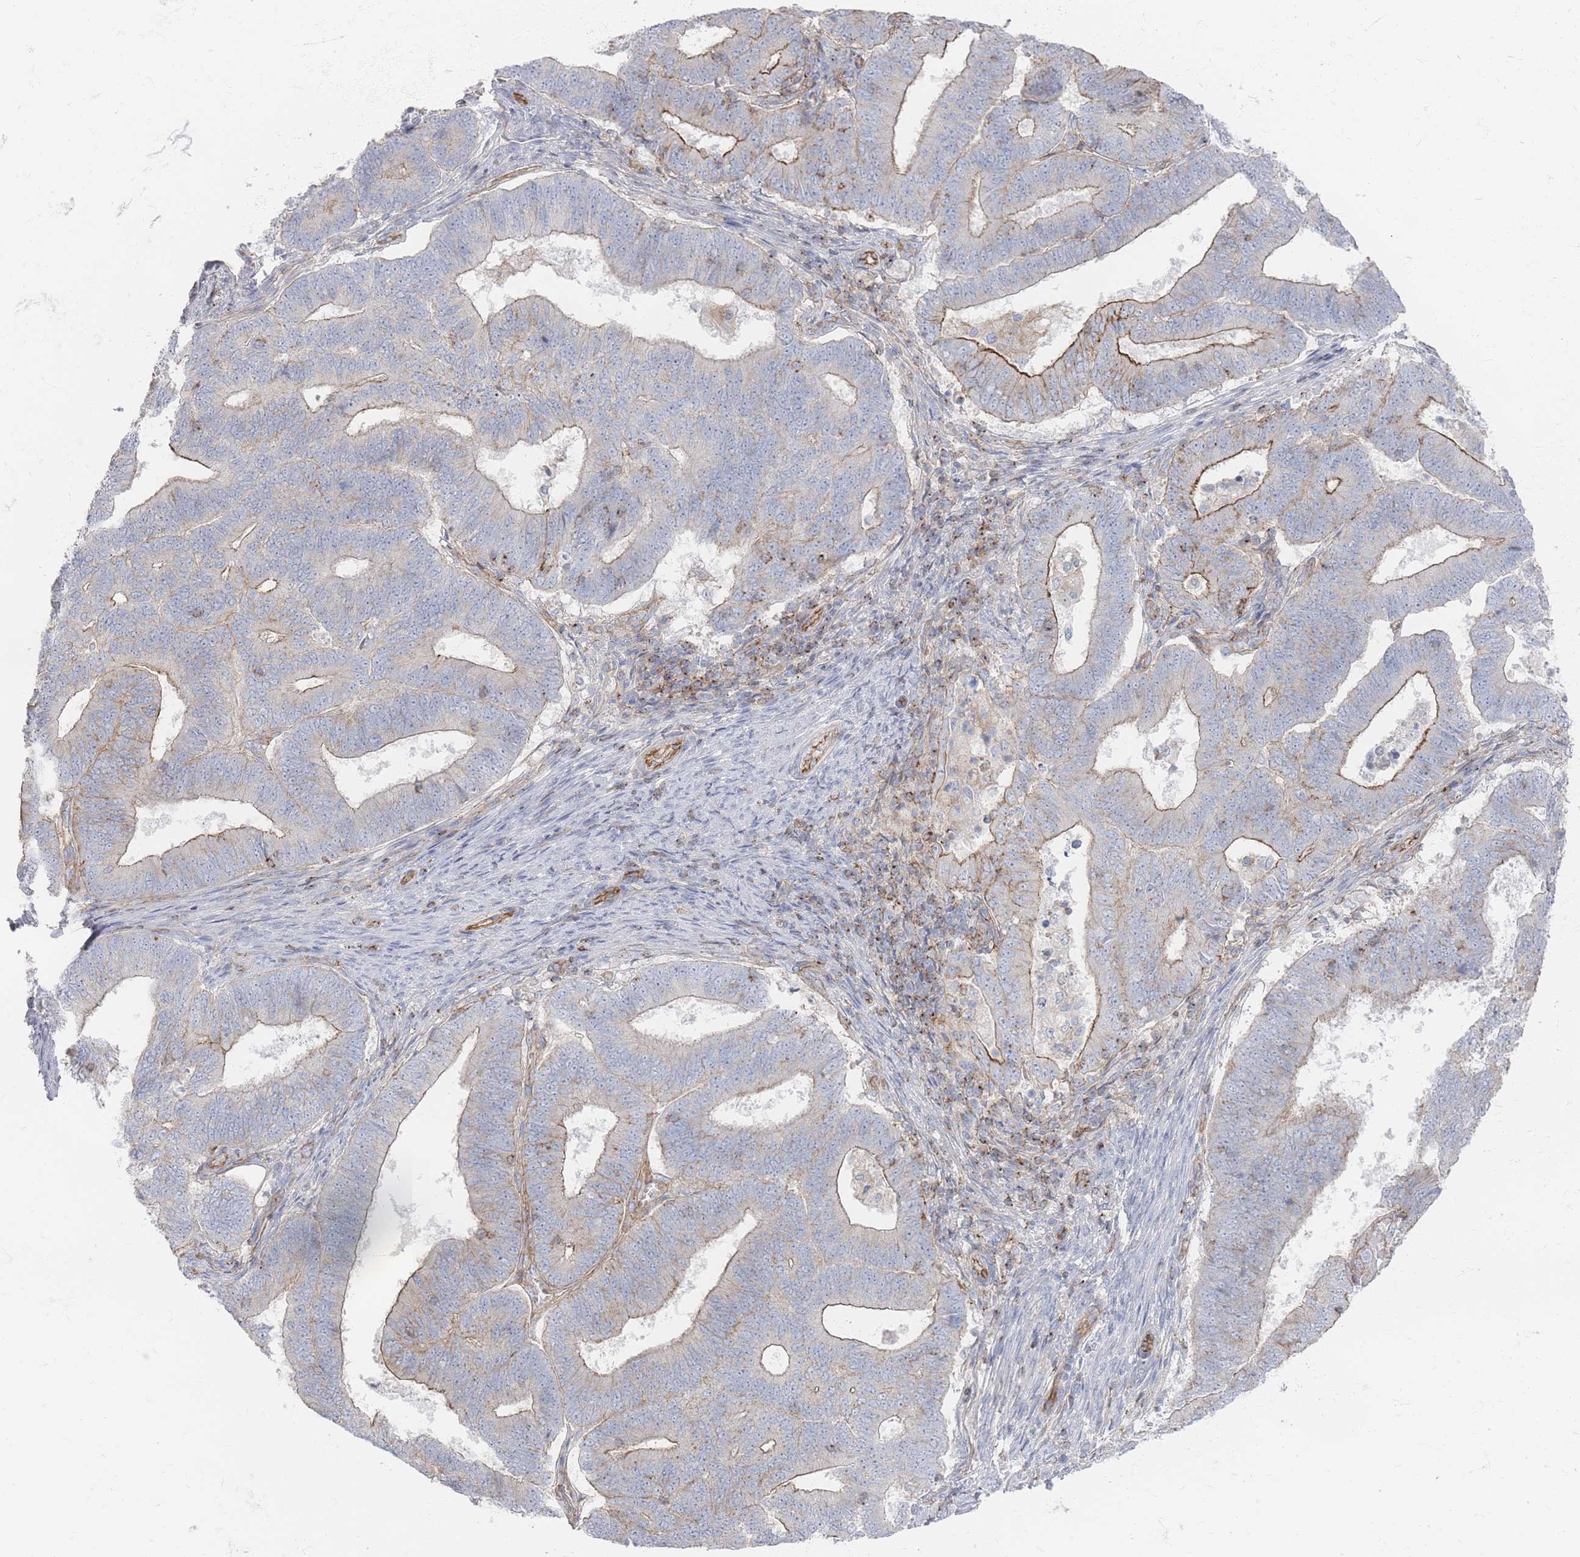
{"staining": {"intensity": "moderate", "quantity": "25%-75%", "location": "cytoplasmic/membranous"}, "tissue": "endometrial cancer", "cell_type": "Tumor cells", "image_type": "cancer", "snomed": [{"axis": "morphology", "description": "Adenocarcinoma, NOS"}, {"axis": "topography", "description": "Endometrium"}], "caption": "Human endometrial cancer stained for a protein (brown) reveals moderate cytoplasmic/membranous positive staining in approximately 25%-75% of tumor cells.", "gene": "GNB1", "patient": {"sex": "female", "age": 70}}